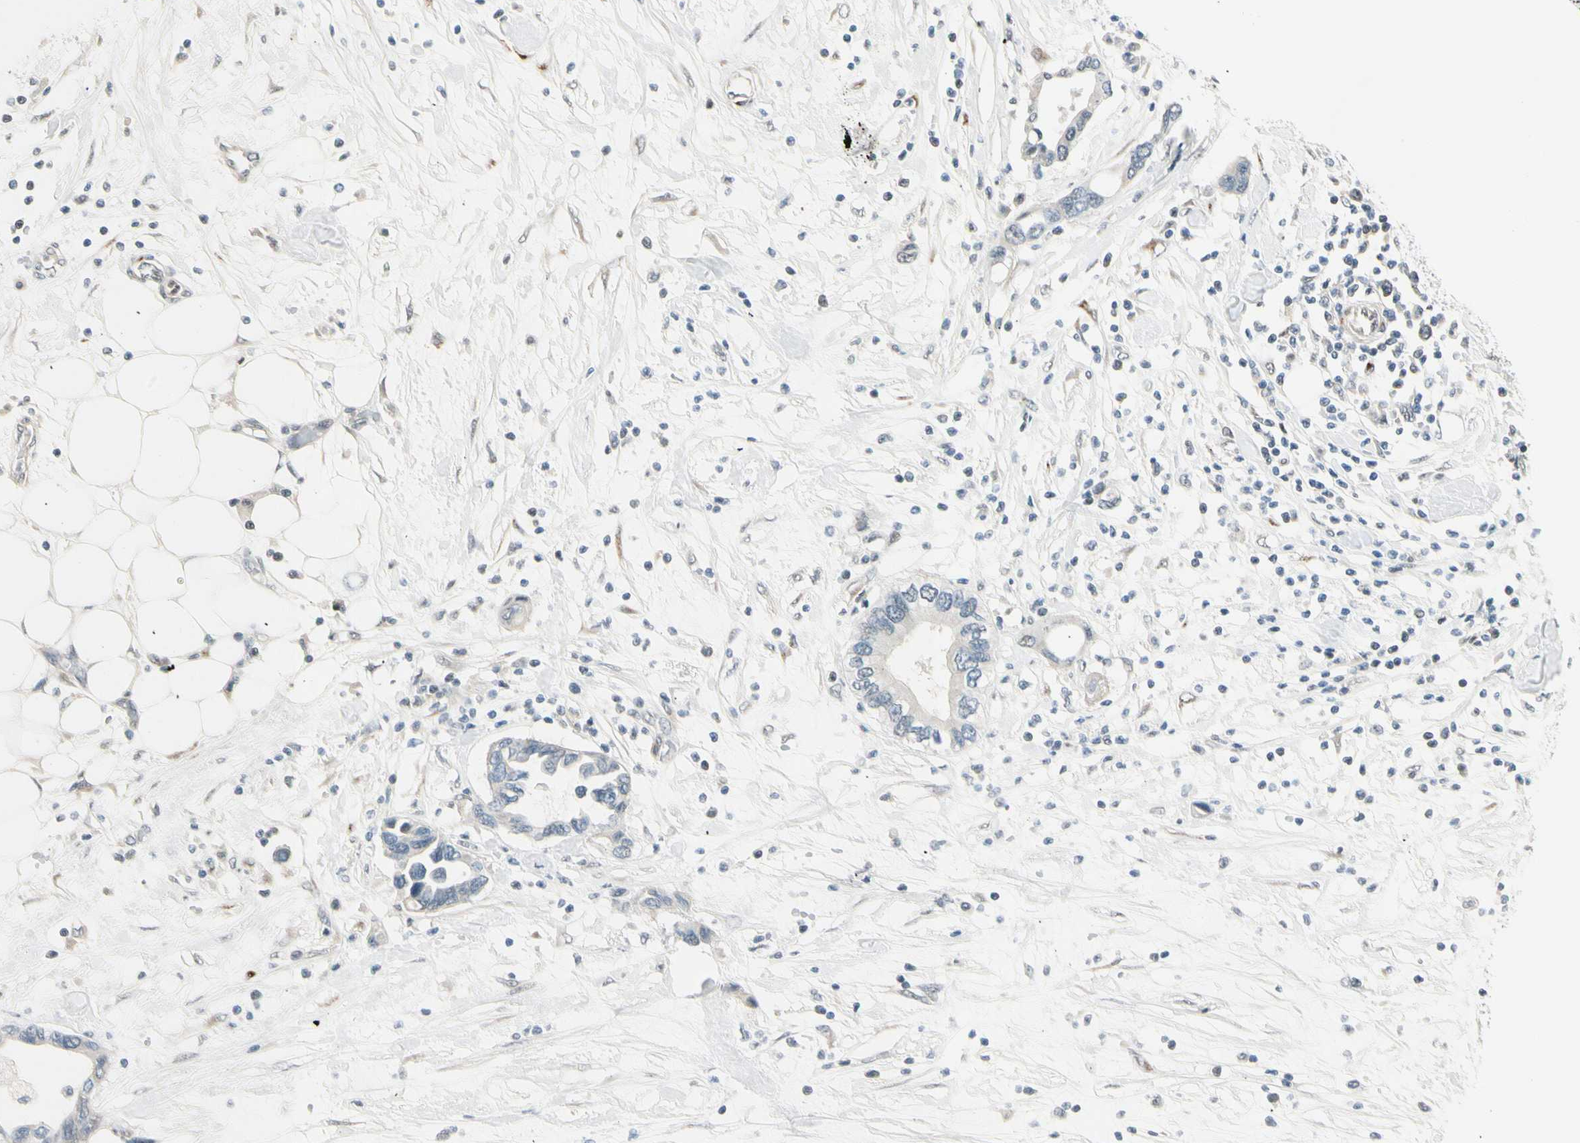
{"staining": {"intensity": "negative", "quantity": "none", "location": "none"}, "tissue": "pancreatic cancer", "cell_type": "Tumor cells", "image_type": "cancer", "snomed": [{"axis": "morphology", "description": "Adenocarcinoma, NOS"}, {"axis": "topography", "description": "Pancreas"}], "caption": "A high-resolution micrograph shows IHC staining of pancreatic cancer, which shows no significant positivity in tumor cells.", "gene": "B4GALNT1", "patient": {"sex": "female", "age": 57}}